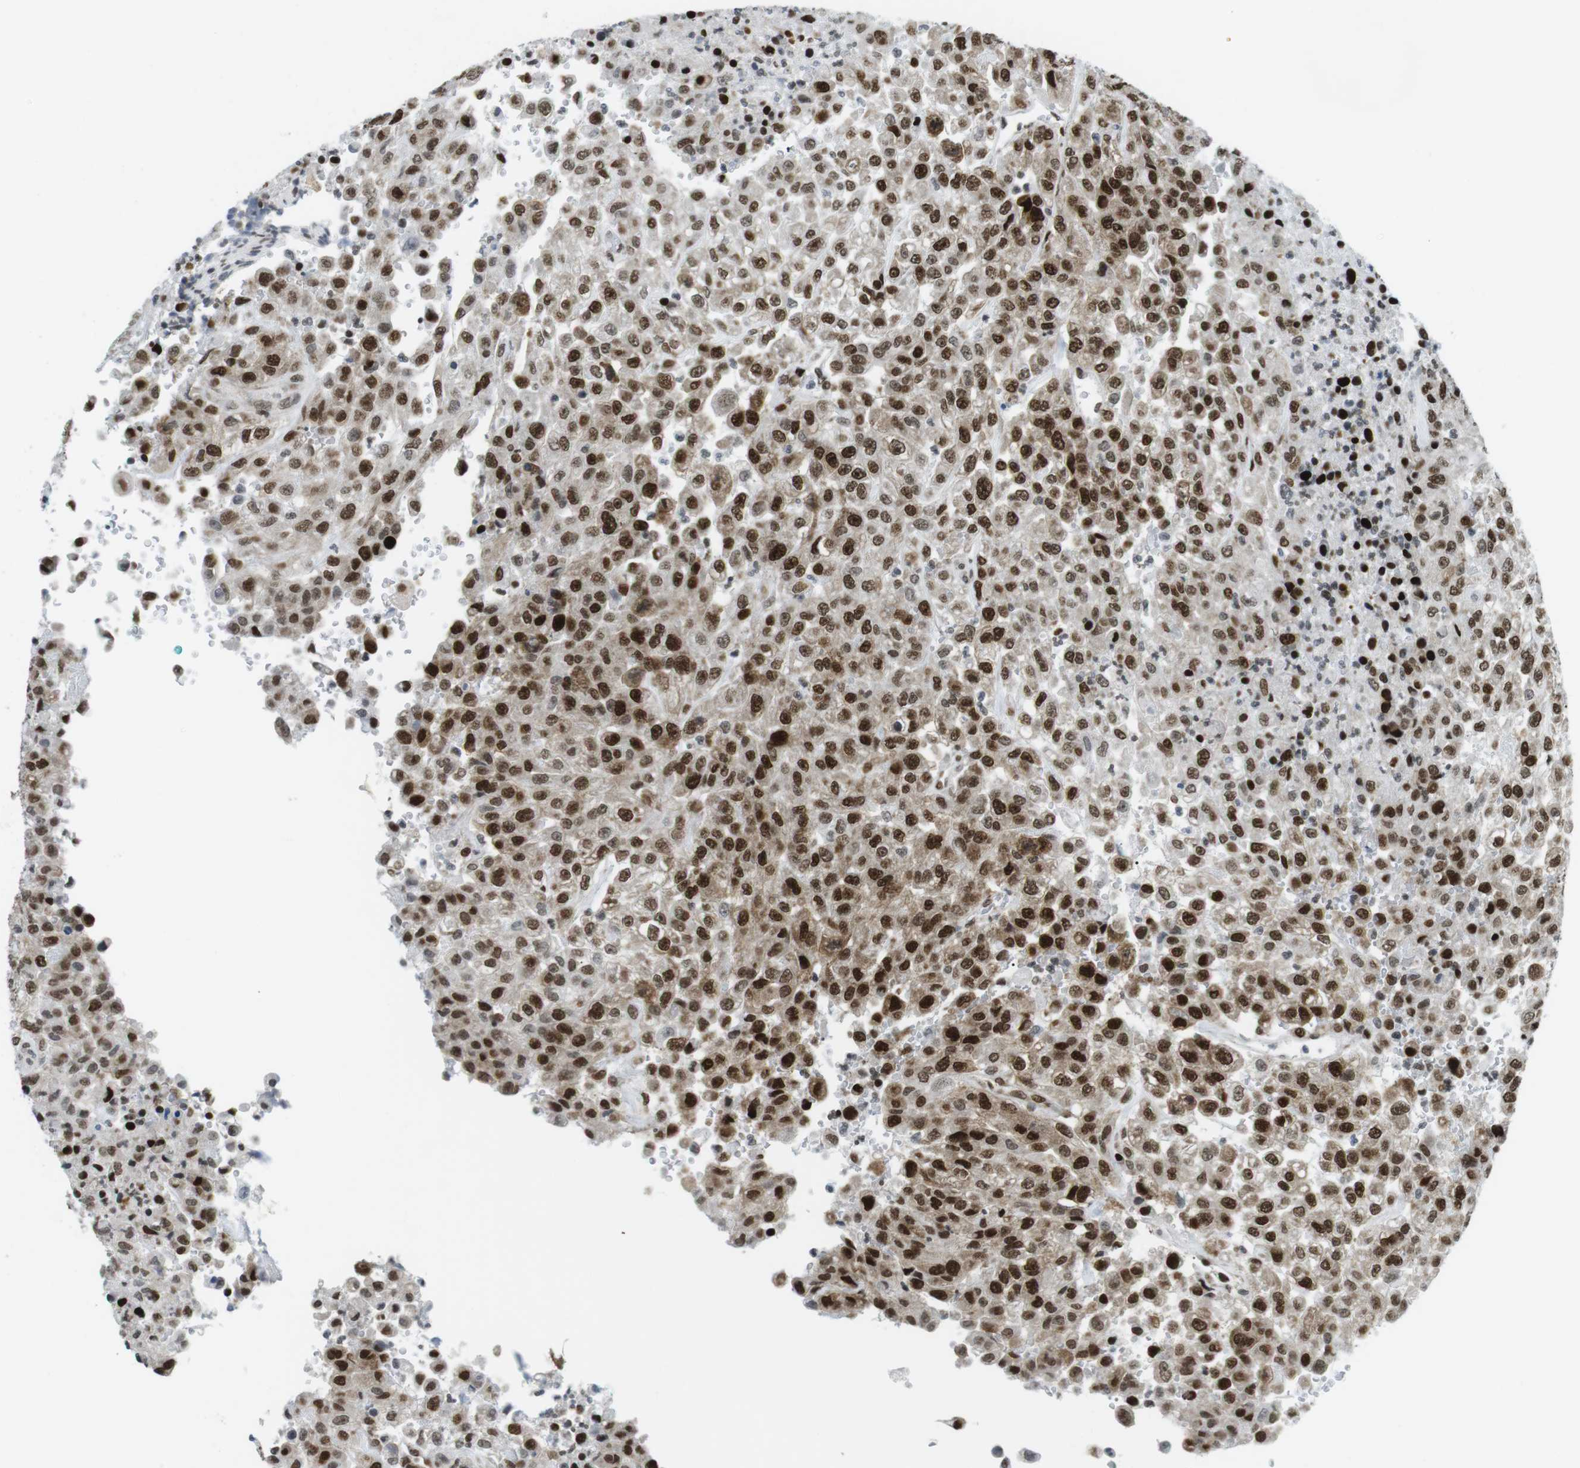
{"staining": {"intensity": "strong", "quantity": ">75%", "location": "nuclear"}, "tissue": "urothelial cancer", "cell_type": "Tumor cells", "image_type": "cancer", "snomed": [{"axis": "morphology", "description": "Urothelial carcinoma, High grade"}, {"axis": "topography", "description": "Urinary bladder"}], "caption": "A high amount of strong nuclear positivity is identified in approximately >75% of tumor cells in urothelial cancer tissue. The staining is performed using DAB brown chromogen to label protein expression. The nuclei are counter-stained blue using hematoxylin.", "gene": "CDC27", "patient": {"sex": "male", "age": 46}}